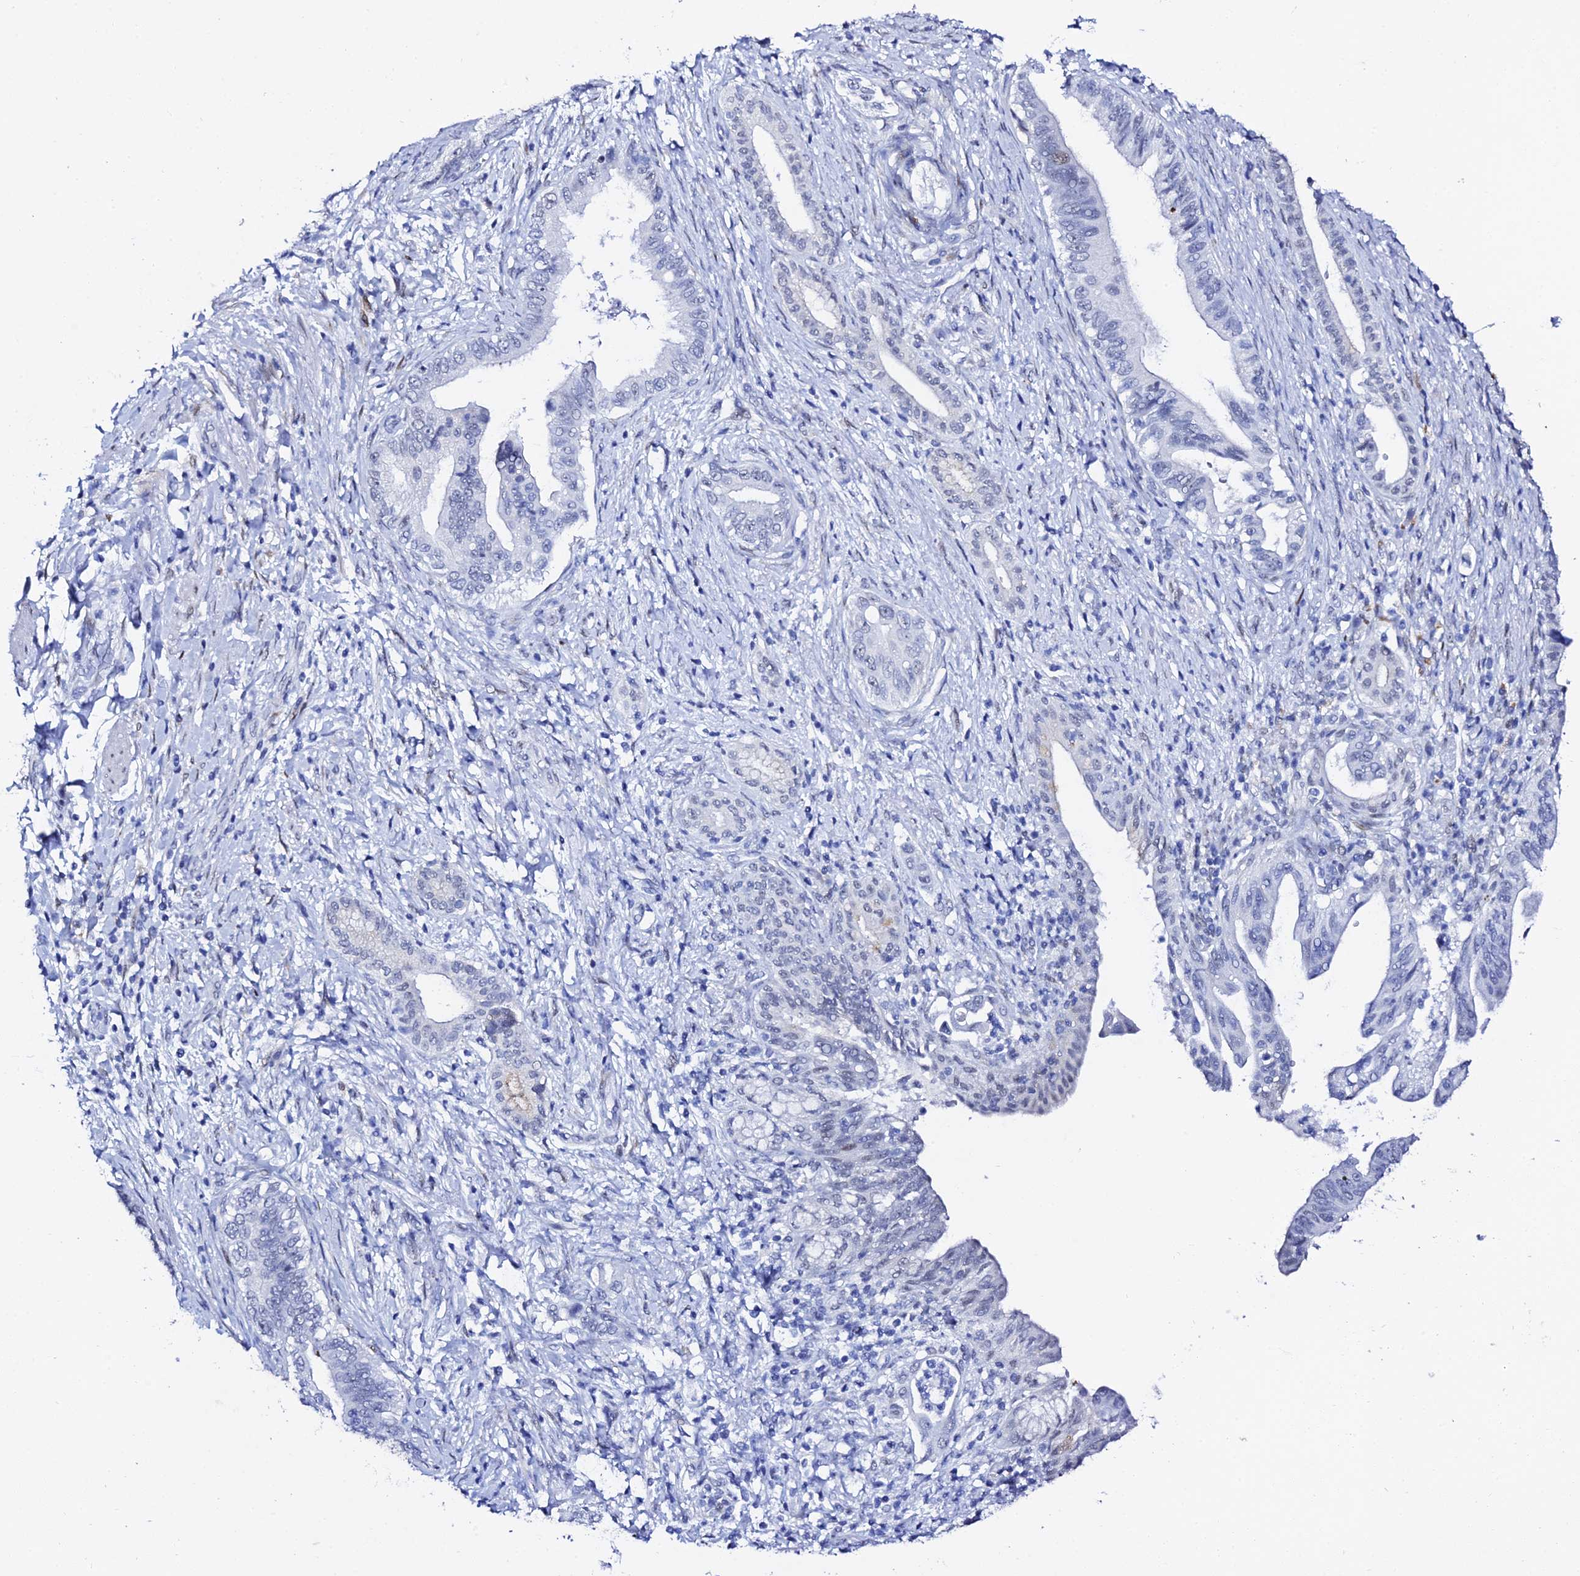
{"staining": {"intensity": "negative", "quantity": "none", "location": "none"}, "tissue": "pancreatic cancer", "cell_type": "Tumor cells", "image_type": "cancer", "snomed": [{"axis": "morphology", "description": "Adenocarcinoma, NOS"}, {"axis": "topography", "description": "Pancreas"}], "caption": "This is an IHC photomicrograph of pancreatic cancer (adenocarcinoma). There is no positivity in tumor cells.", "gene": "POFUT2", "patient": {"sex": "female", "age": 55}}